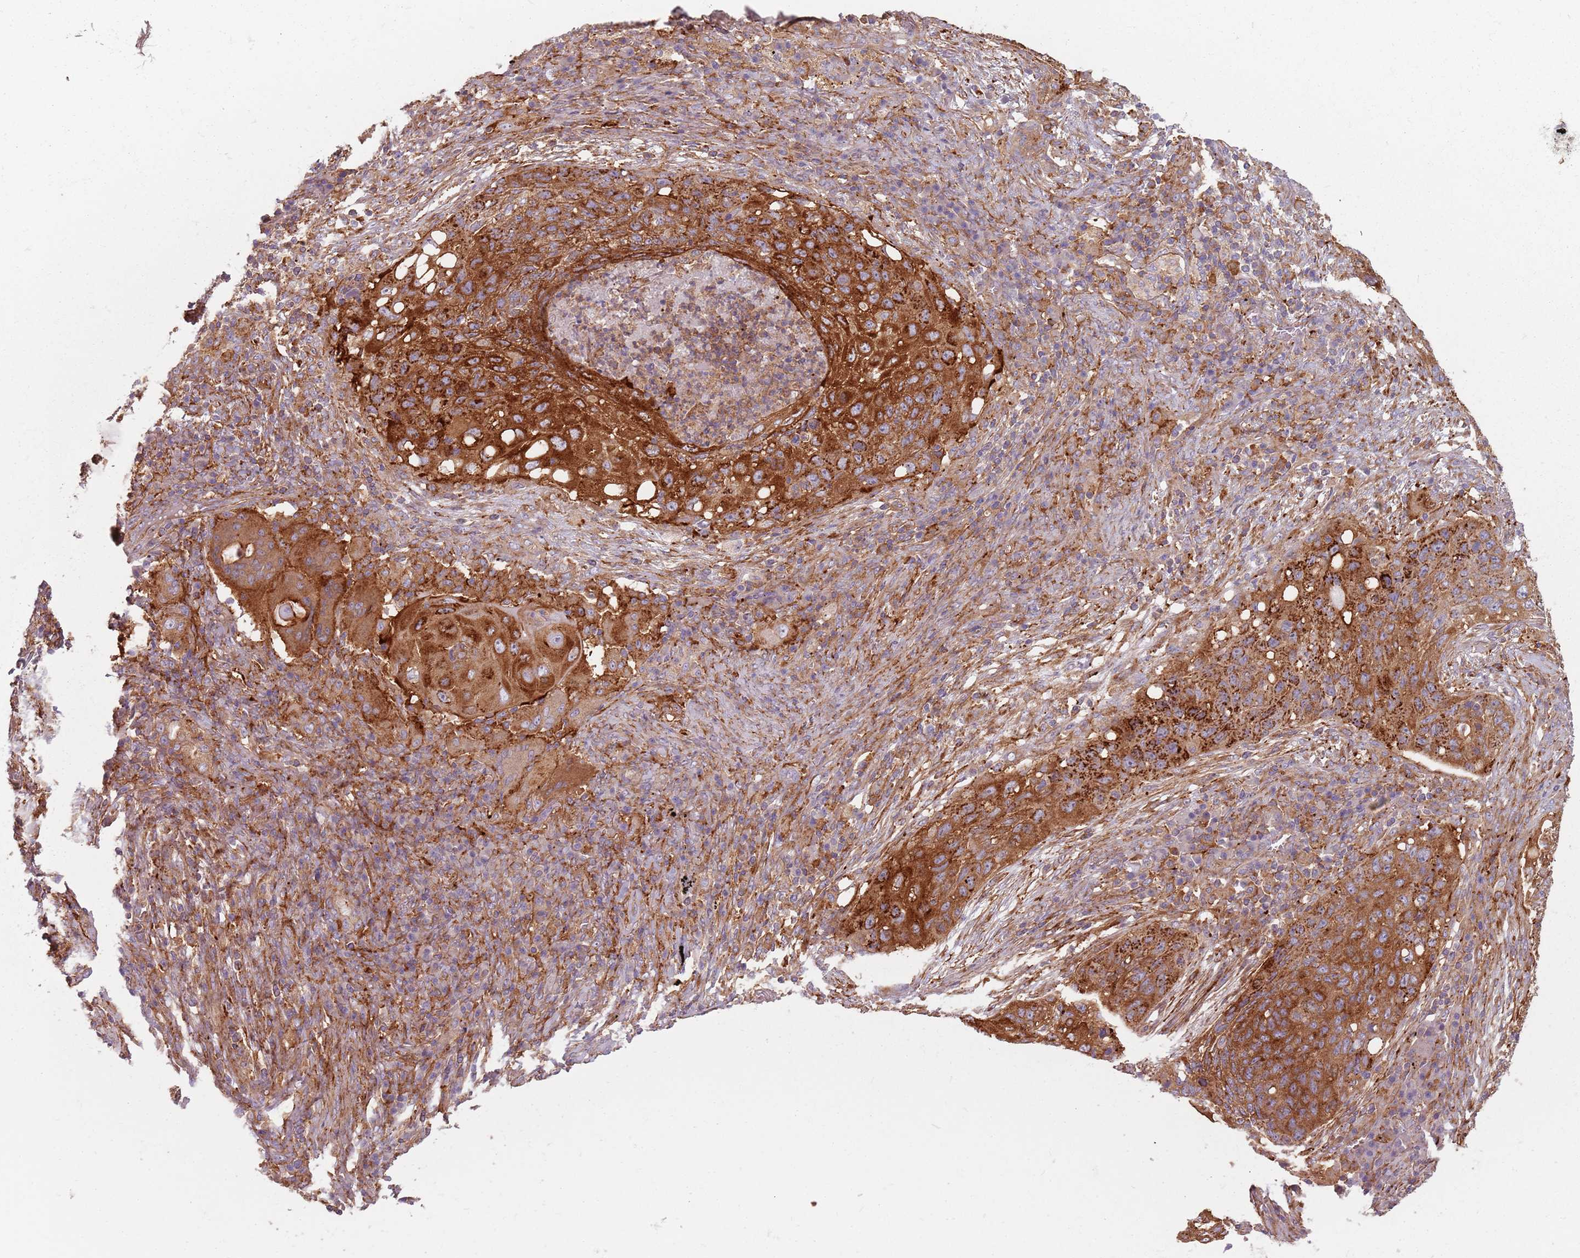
{"staining": {"intensity": "strong", "quantity": ">75%", "location": "cytoplasmic/membranous"}, "tissue": "lung cancer", "cell_type": "Tumor cells", "image_type": "cancer", "snomed": [{"axis": "morphology", "description": "Squamous cell carcinoma, NOS"}, {"axis": "topography", "description": "Lung"}], "caption": "Human lung cancer stained for a protein (brown) shows strong cytoplasmic/membranous positive positivity in approximately >75% of tumor cells.", "gene": "TPD52L2", "patient": {"sex": "female", "age": 63}}